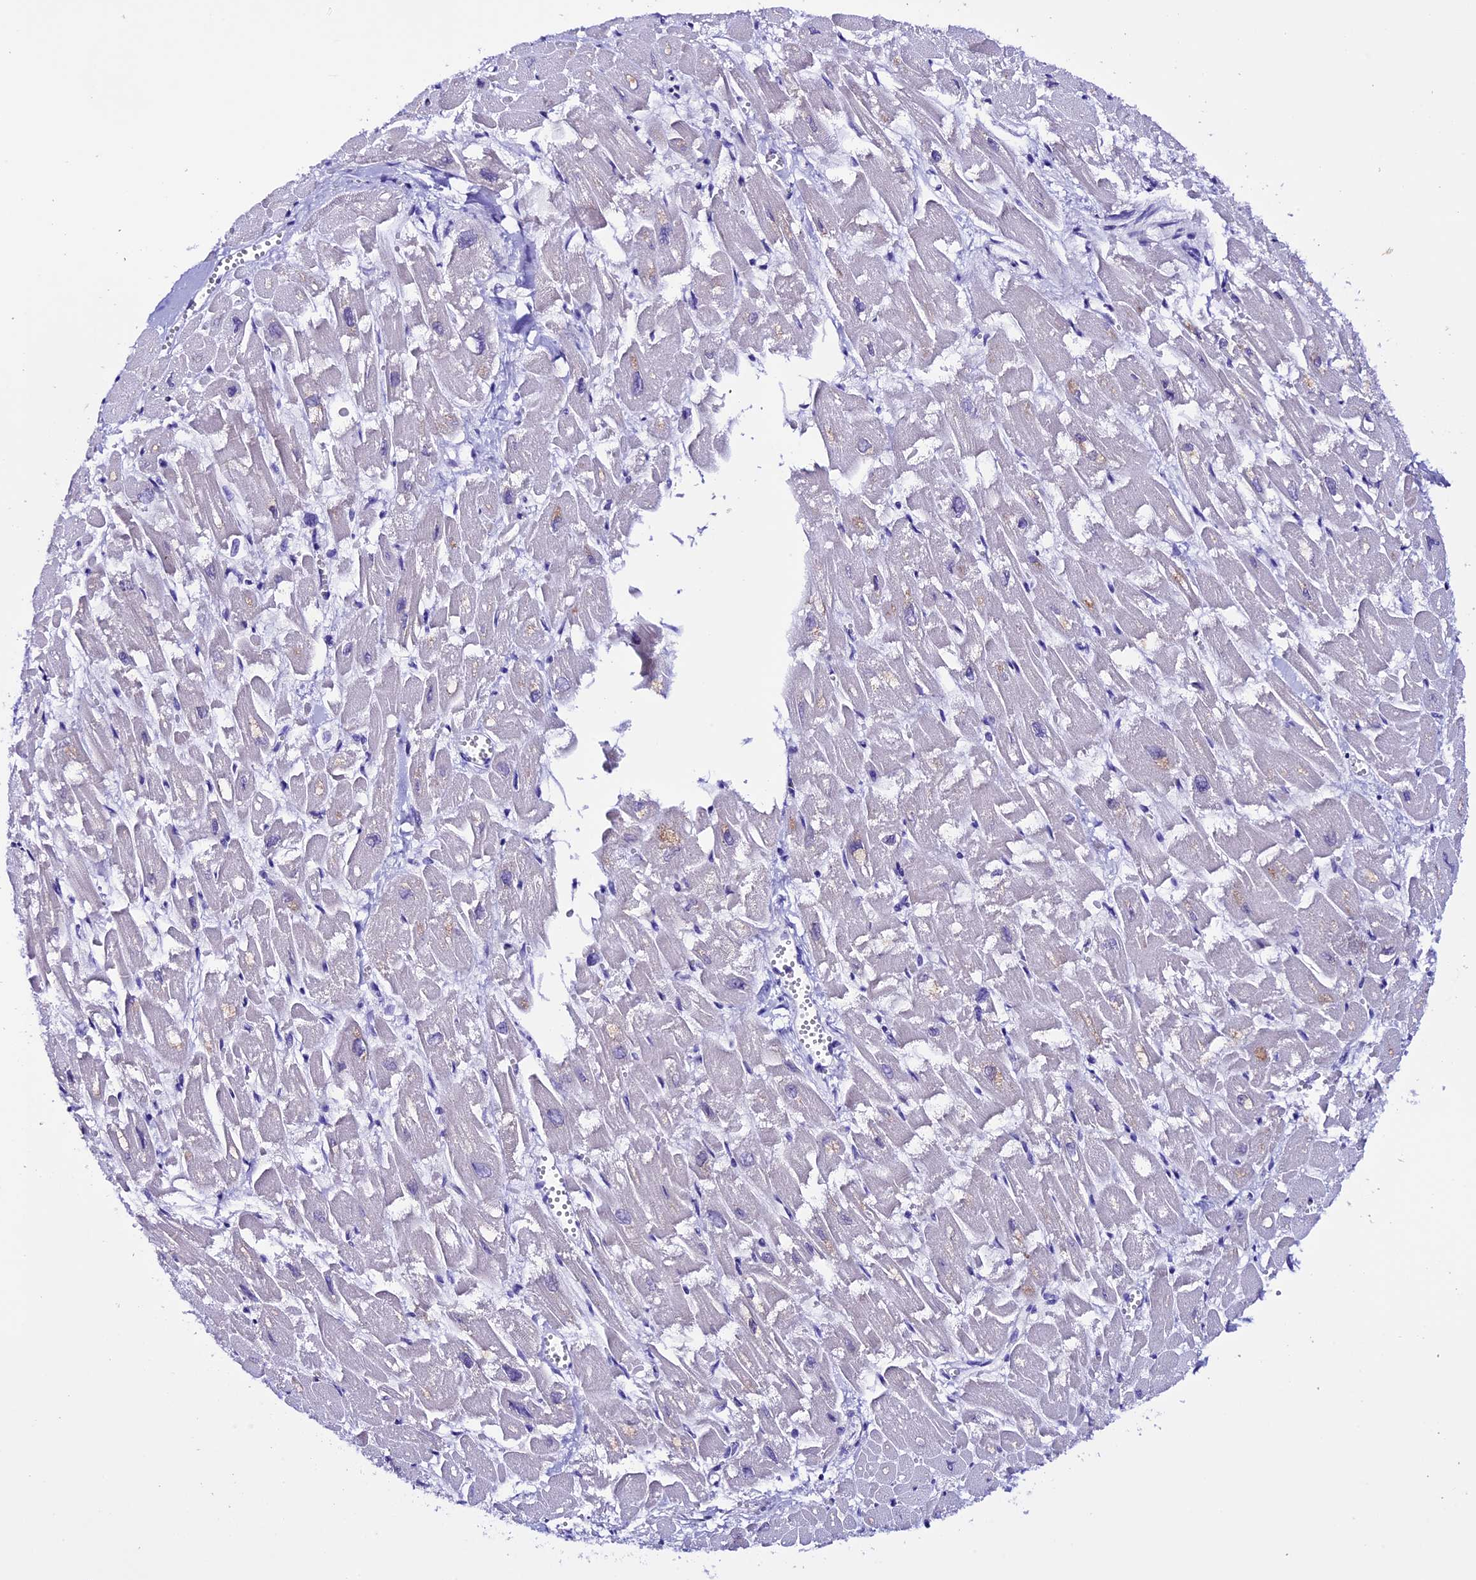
{"staining": {"intensity": "negative", "quantity": "none", "location": "none"}, "tissue": "heart muscle", "cell_type": "Cardiomyocytes", "image_type": "normal", "snomed": [{"axis": "morphology", "description": "Normal tissue, NOS"}, {"axis": "topography", "description": "Heart"}], "caption": "Heart muscle stained for a protein using IHC shows no staining cardiomyocytes.", "gene": "XKR7", "patient": {"sex": "male", "age": 54}}